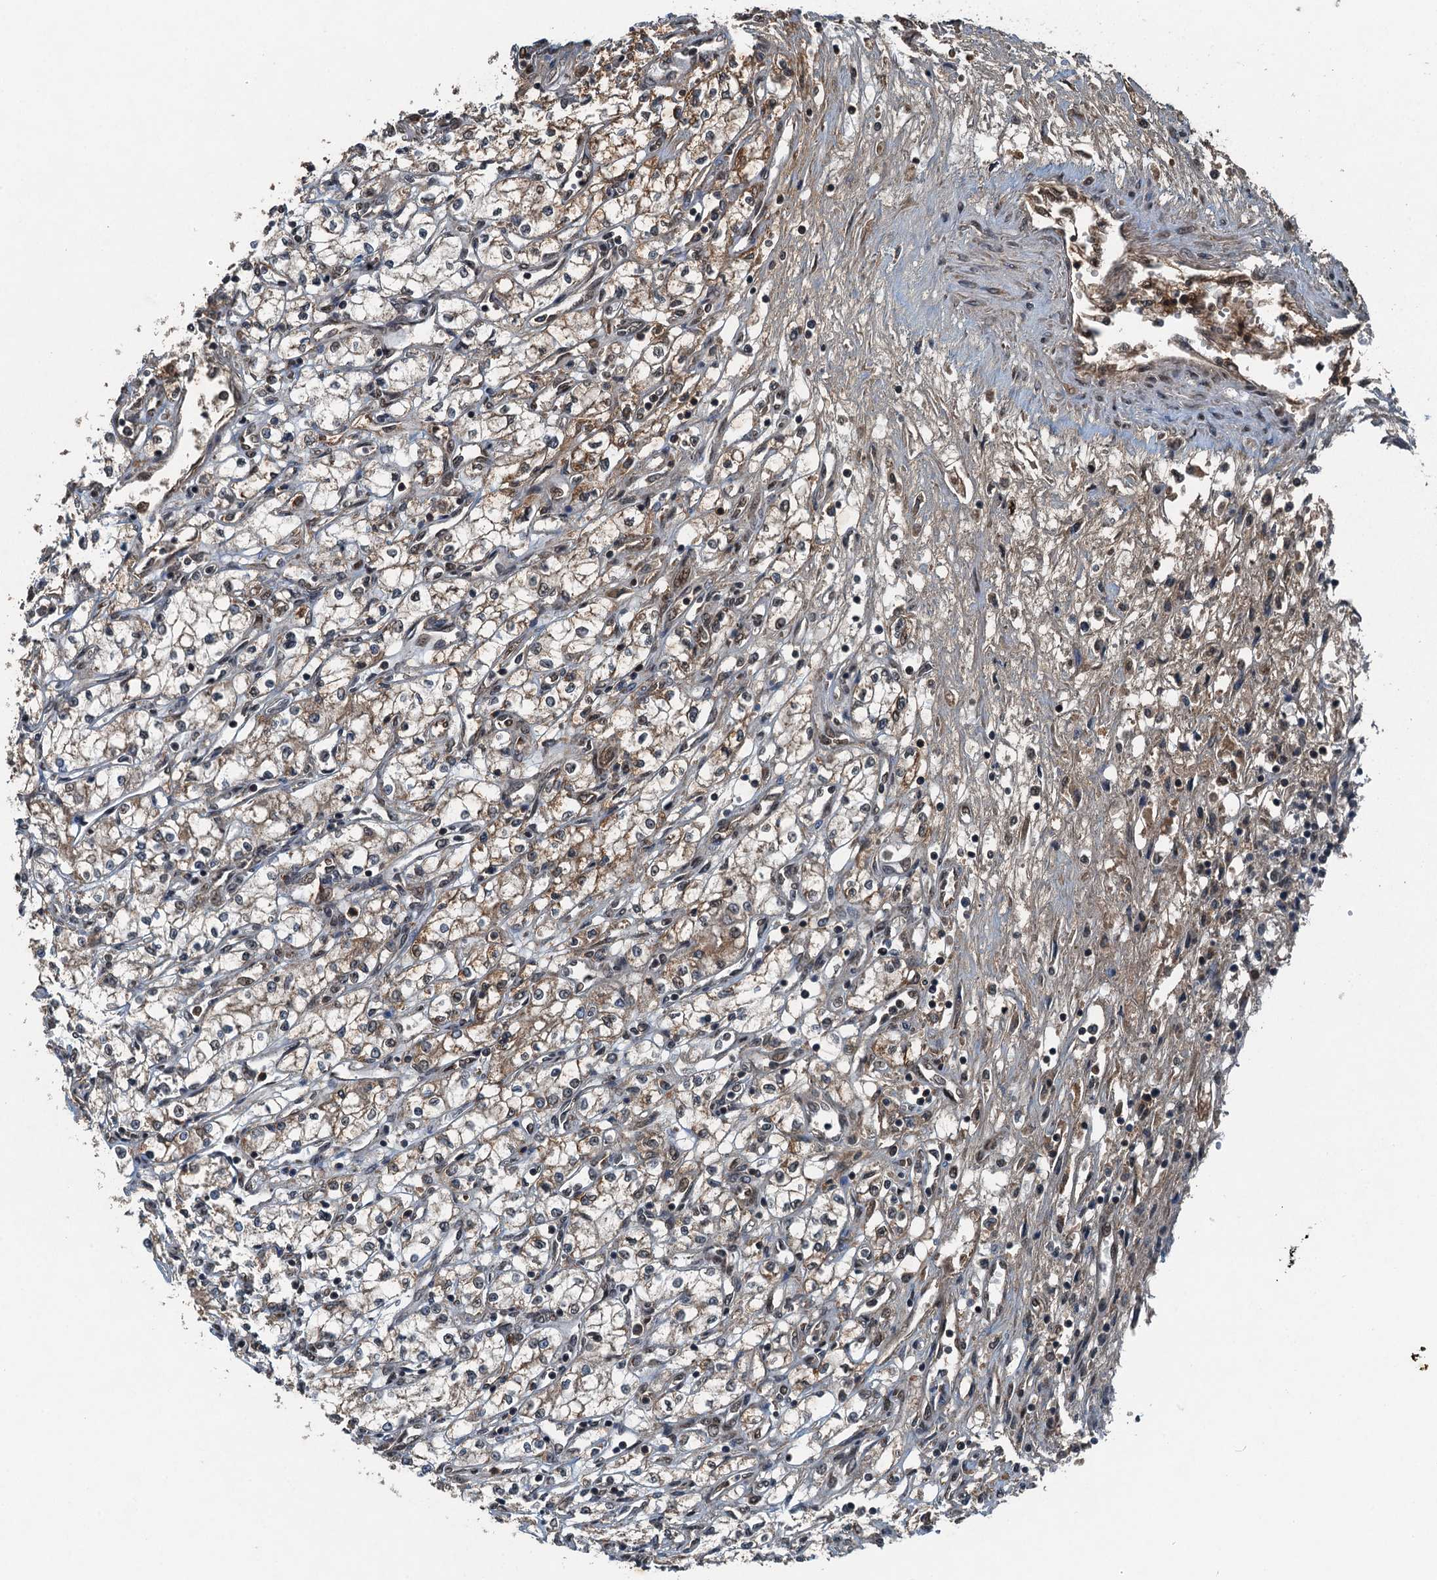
{"staining": {"intensity": "weak", "quantity": "25%-75%", "location": "cytoplasmic/membranous"}, "tissue": "renal cancer", "cell_type": "Tumor cells", "image_type": "cancer", "snomed": [{"axis": "morphology", "description": "Adenocarcinoma, NOS"}, {"axis": "topography", "description": "Kidney"}], "caption": "Human renal cancer (adenocarcinoma) stained for a protein (brown) demonstrates weak cytoplasmic/membranous positive positivity in approximately 25%-75% of tumor cells.", "gene": "UBXN6", "patient": {"sex": "male", "age": 59}}